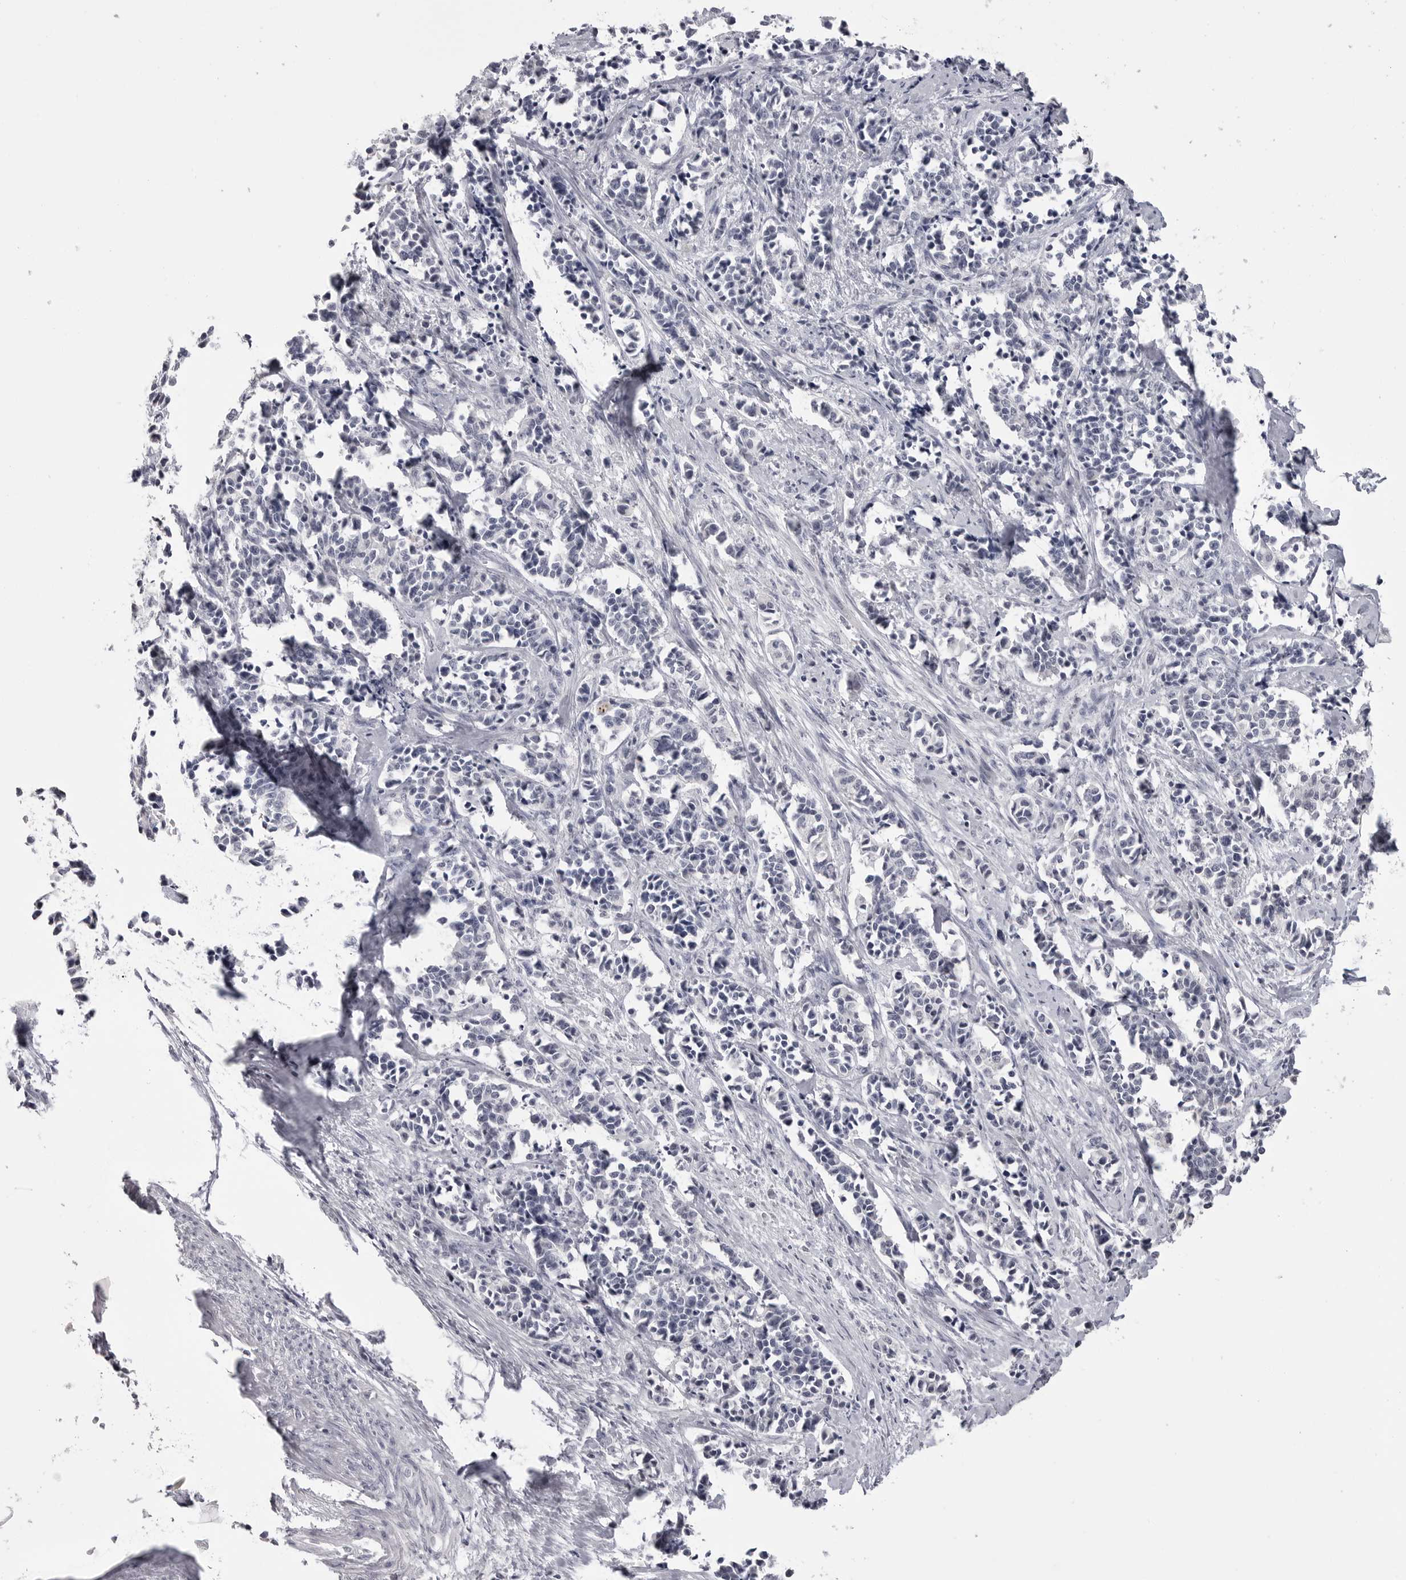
{"staining": {"intensity": "negative", "quantity": "none", "location": "none"}, "tissue": "cervical cancer", "cell_type": "Tumor cells", "image_type": "cancer", "snomed": [{"axis": "morphology", "description": "Normal tissue, NOS"}, {"axis": "morphology", "description": "Squamous cell carcinoma, NOS"}, {"axis": "topography", "description": "Cervix"}], "caption": "High magnification brightfield microscopy of cervical squamous cell carcinoma stained with DAB (brown) and counterstained with hematoxylin (blue): tumor cells show no significant positivity.", "gene": "GPN2", "patient": {"sex": "female", "age": 35}}